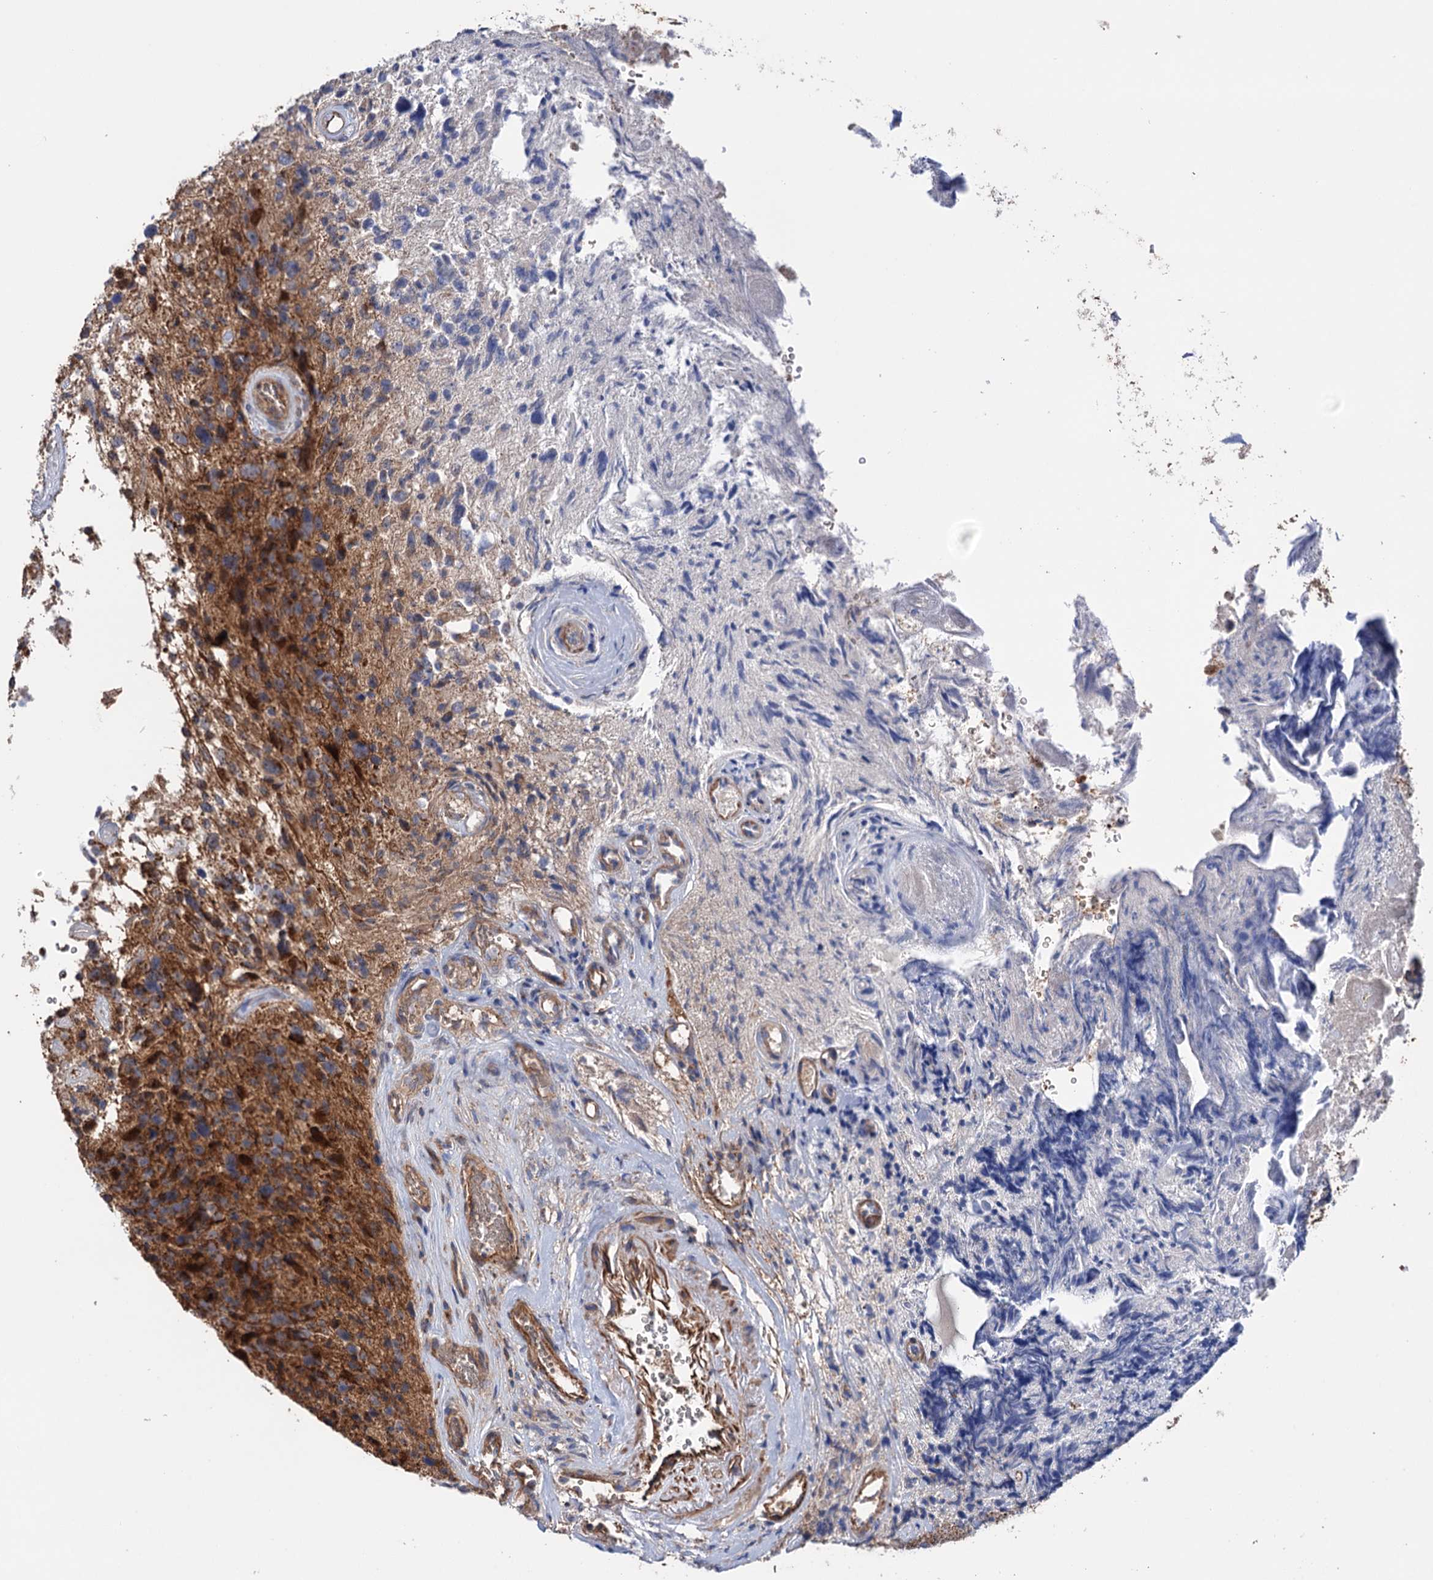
{"staining": {"intensity": "moderate", "quantity": ">75%", "location": "cytoplasmic/membranous"}, "tissue": "glioma", "cell_type": "Tumor cells", "image_type": "cancer", "snomed": [{"axis": "morphology", "description": "Glioma, malignant, High grade"}, {"axis": "topography", "description": "Brain"}], "caption": "About >75% of tumor cells in human malignant high-grade glioma demonstrate moderate cytoplasmic/membranous protein positivity as visualized by brown immunohistochemical staining.", "gene": "SUCLA2", "patient": {"sex": "male", "age": 69}}